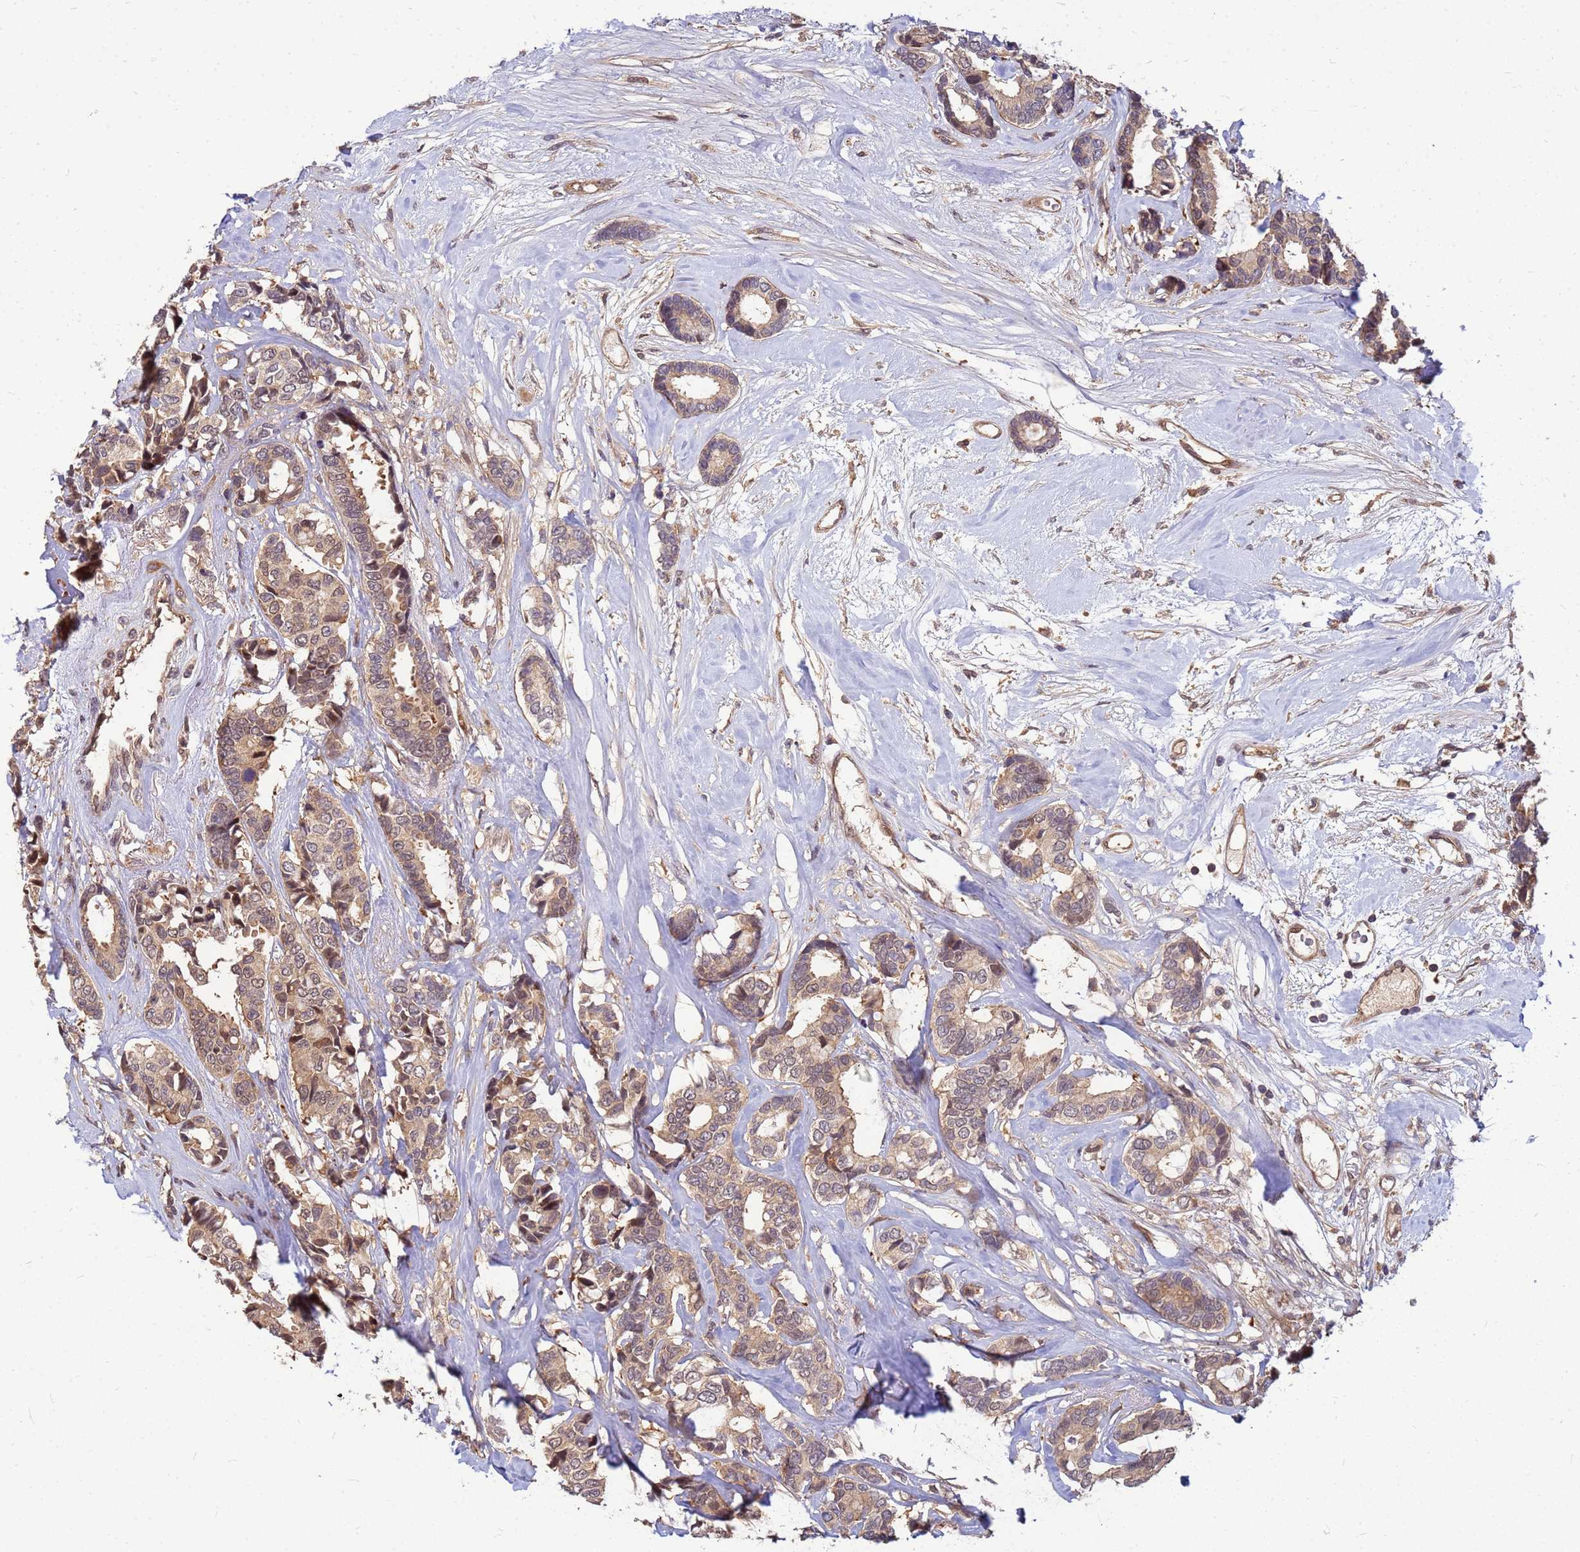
{"staining": {"intensity": "weak", "quantity": ">75%", "location": "cytoplasmic/membranous,nuclear"}, "tissue": "breast cancer", "cell_type": "Tumor cells", "image_type": "cancer", "snomed": [{"axis": "morphology", "description": "Duct carcinoma"}, {"axis": "topography", "description": "Breast"}], "caption": "Breast intraductal carcinoma stained with a protein marker demonstrates weak staining in tumor cells.", "gene": "DUS4L", "patient": {"sex": "female", "age": 87}}